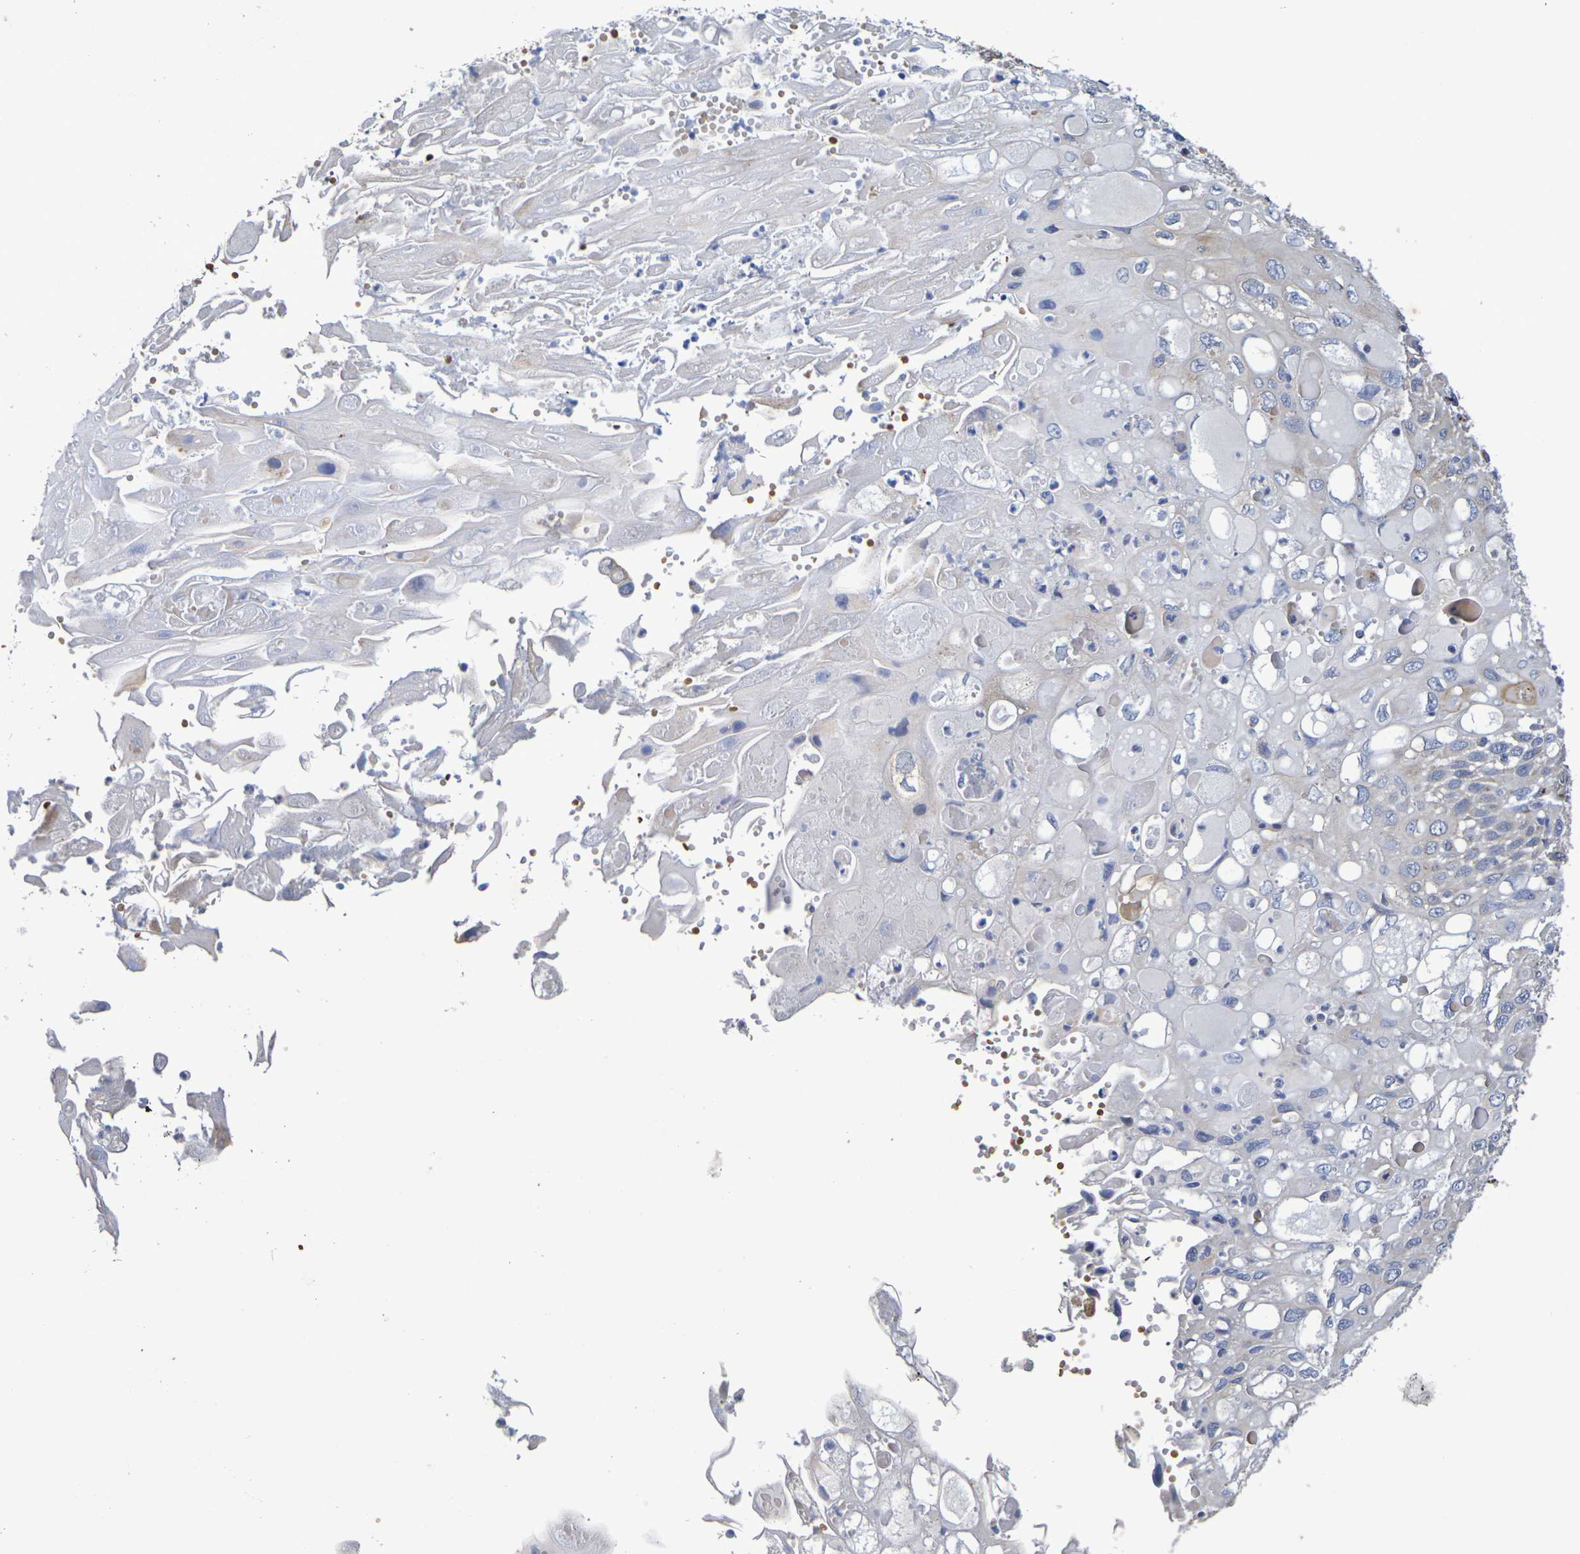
{"staining": {"intensity": "negative", "quantity": "none", "location": "none"}, "tissue": "cervical cancer", "cell_type": "Tumor cells", "image_type": "cancer", "snomed": [{"axis": "morphology", "description": "Squamous cell carcinoma, NOS"}, {"axis": "topography", "description": "Cervix"}], "caption": "Protein analysis of cervical cancer demonstrates no significant expression in tumor cells.", "gene": "DCP2", "patient": {"sex": "female", "age": 70}}